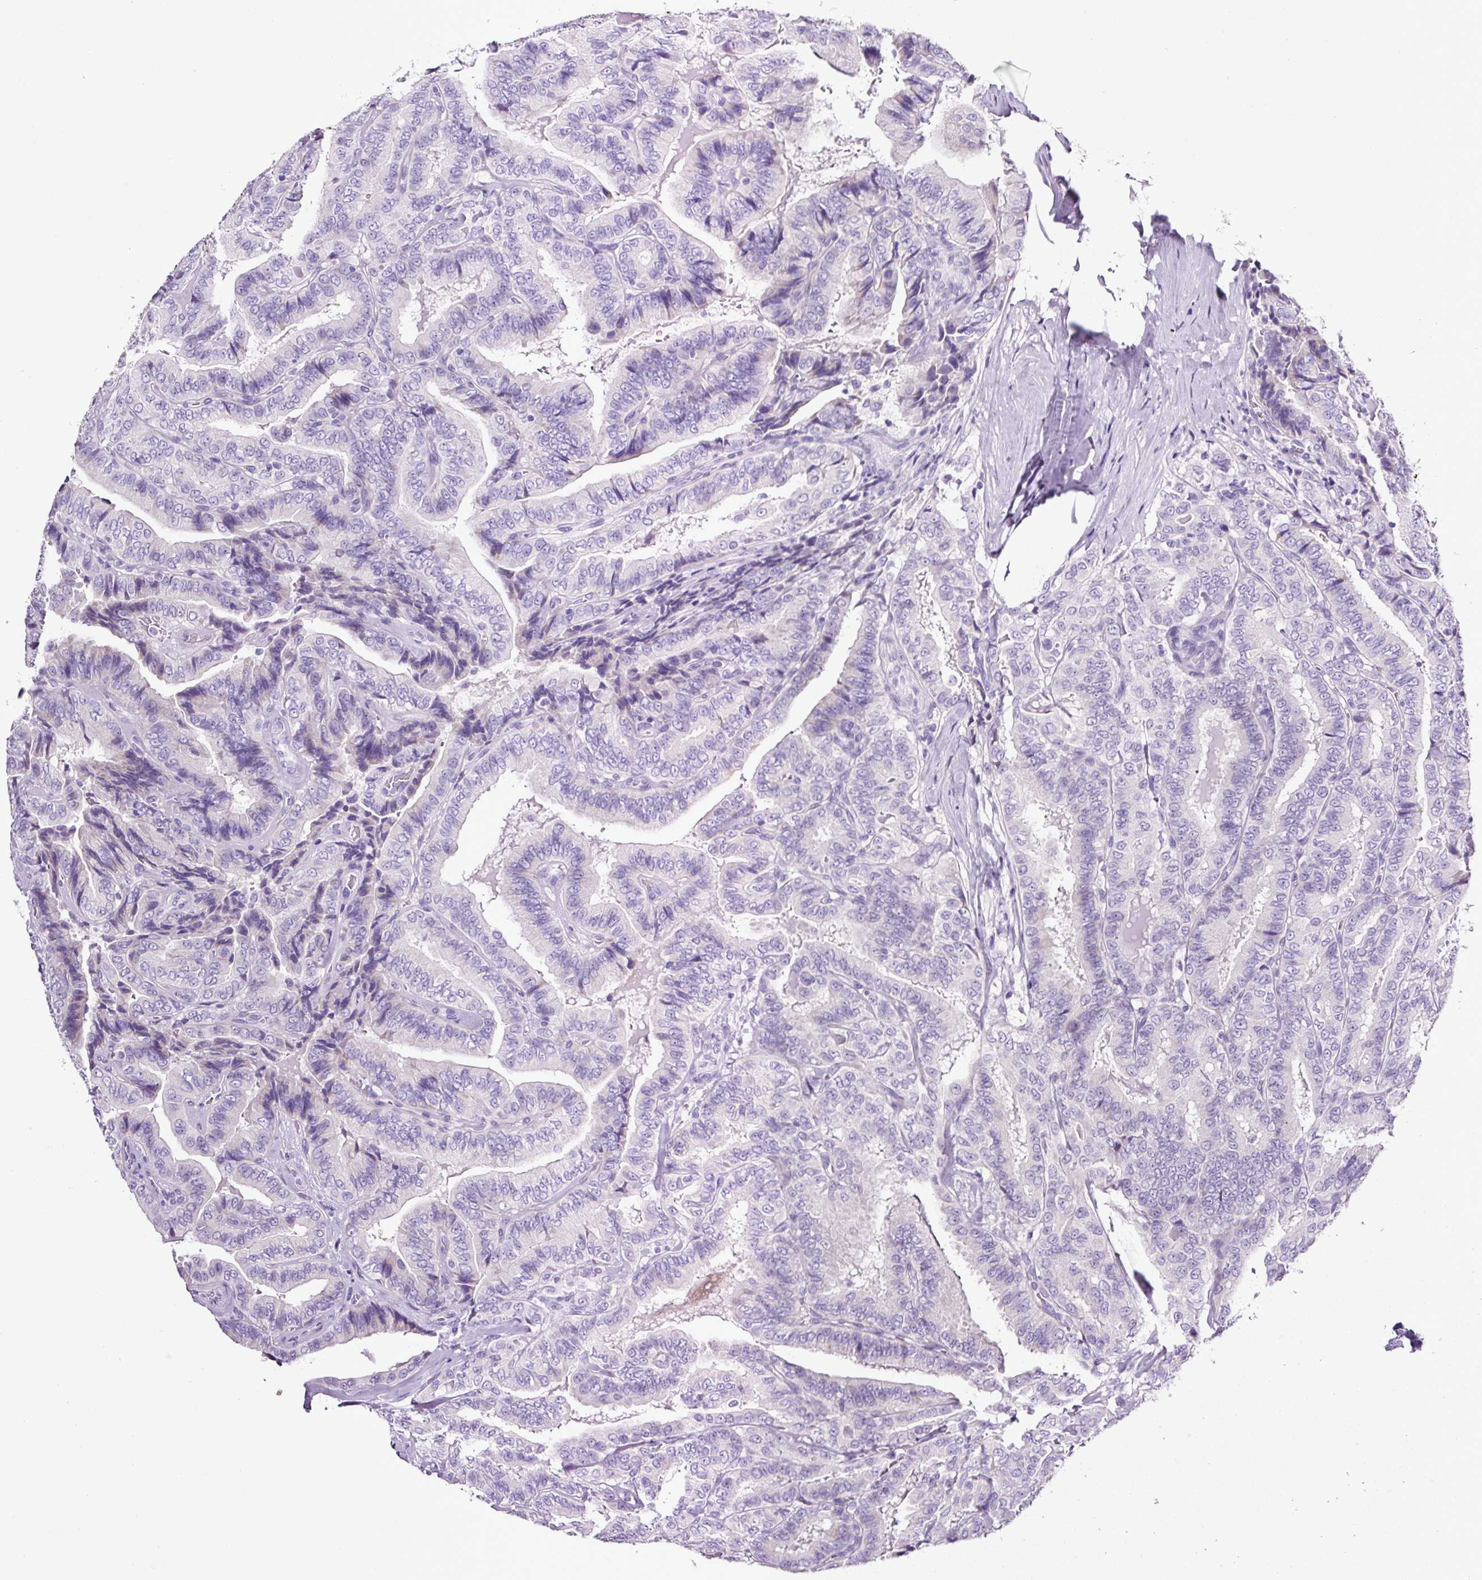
{"staining": {"intensity": "negative", "quantity": "none", "location": "none"}, "tissue": "thyroid cancer", "cell_type": "Tumor cells", "image_type": "cancer", "snomed": [{"axis": "morphology", "description": "Papillary adenocarcinoma, NOS"}, {"axis": "topography", "description": "Thyroid gland"}], "caption": "Papillary adenocarcinoma (thyroid) stained for a protein using IHC reveals no positivity tumor cells.", "gene": "SP8", "patient": {"sex": "male", "age": 61}}